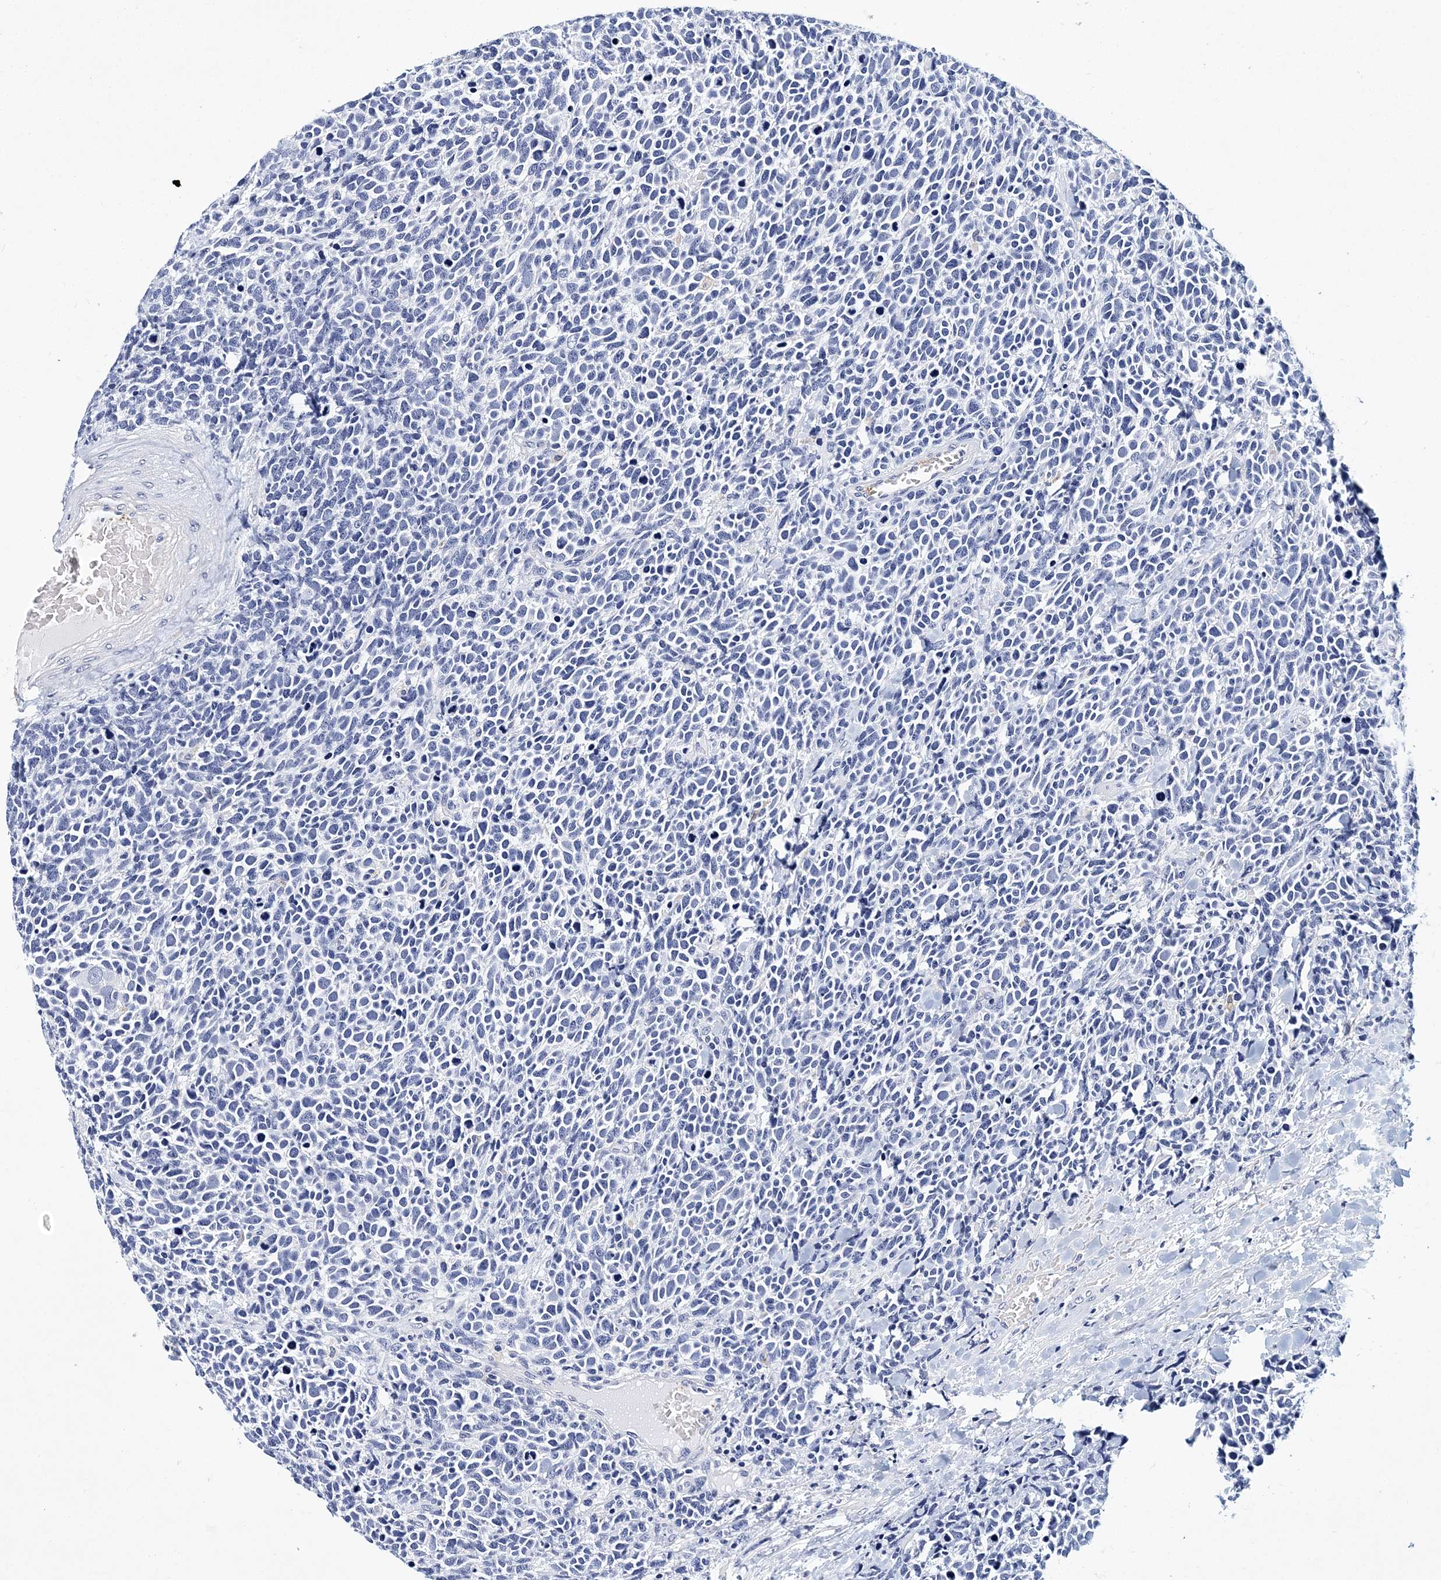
{"staining": {"intensity": "negative", "quantity": "none", "location": "none"}, "tissue": "urothelial cancer", "cell_type": "Tumor cells", "image_type": "cancer", "snomed": [{"axis": "morphology", "description": "Urothelial carcinoma, High grade"}, {"axis": "topography", "description": "Urinary bladder"}], "caption": "High magnification brightfield microscopy of urothelial carcinoma (high-grade) stained with DAB (3,3'-diaminobenzidine) (brown) and counterstained with hematoxylin (blue): tumor cells show no significant positivity.", "gene": "ITGA2B", "patient": {"sex": "female", "age": 82}}